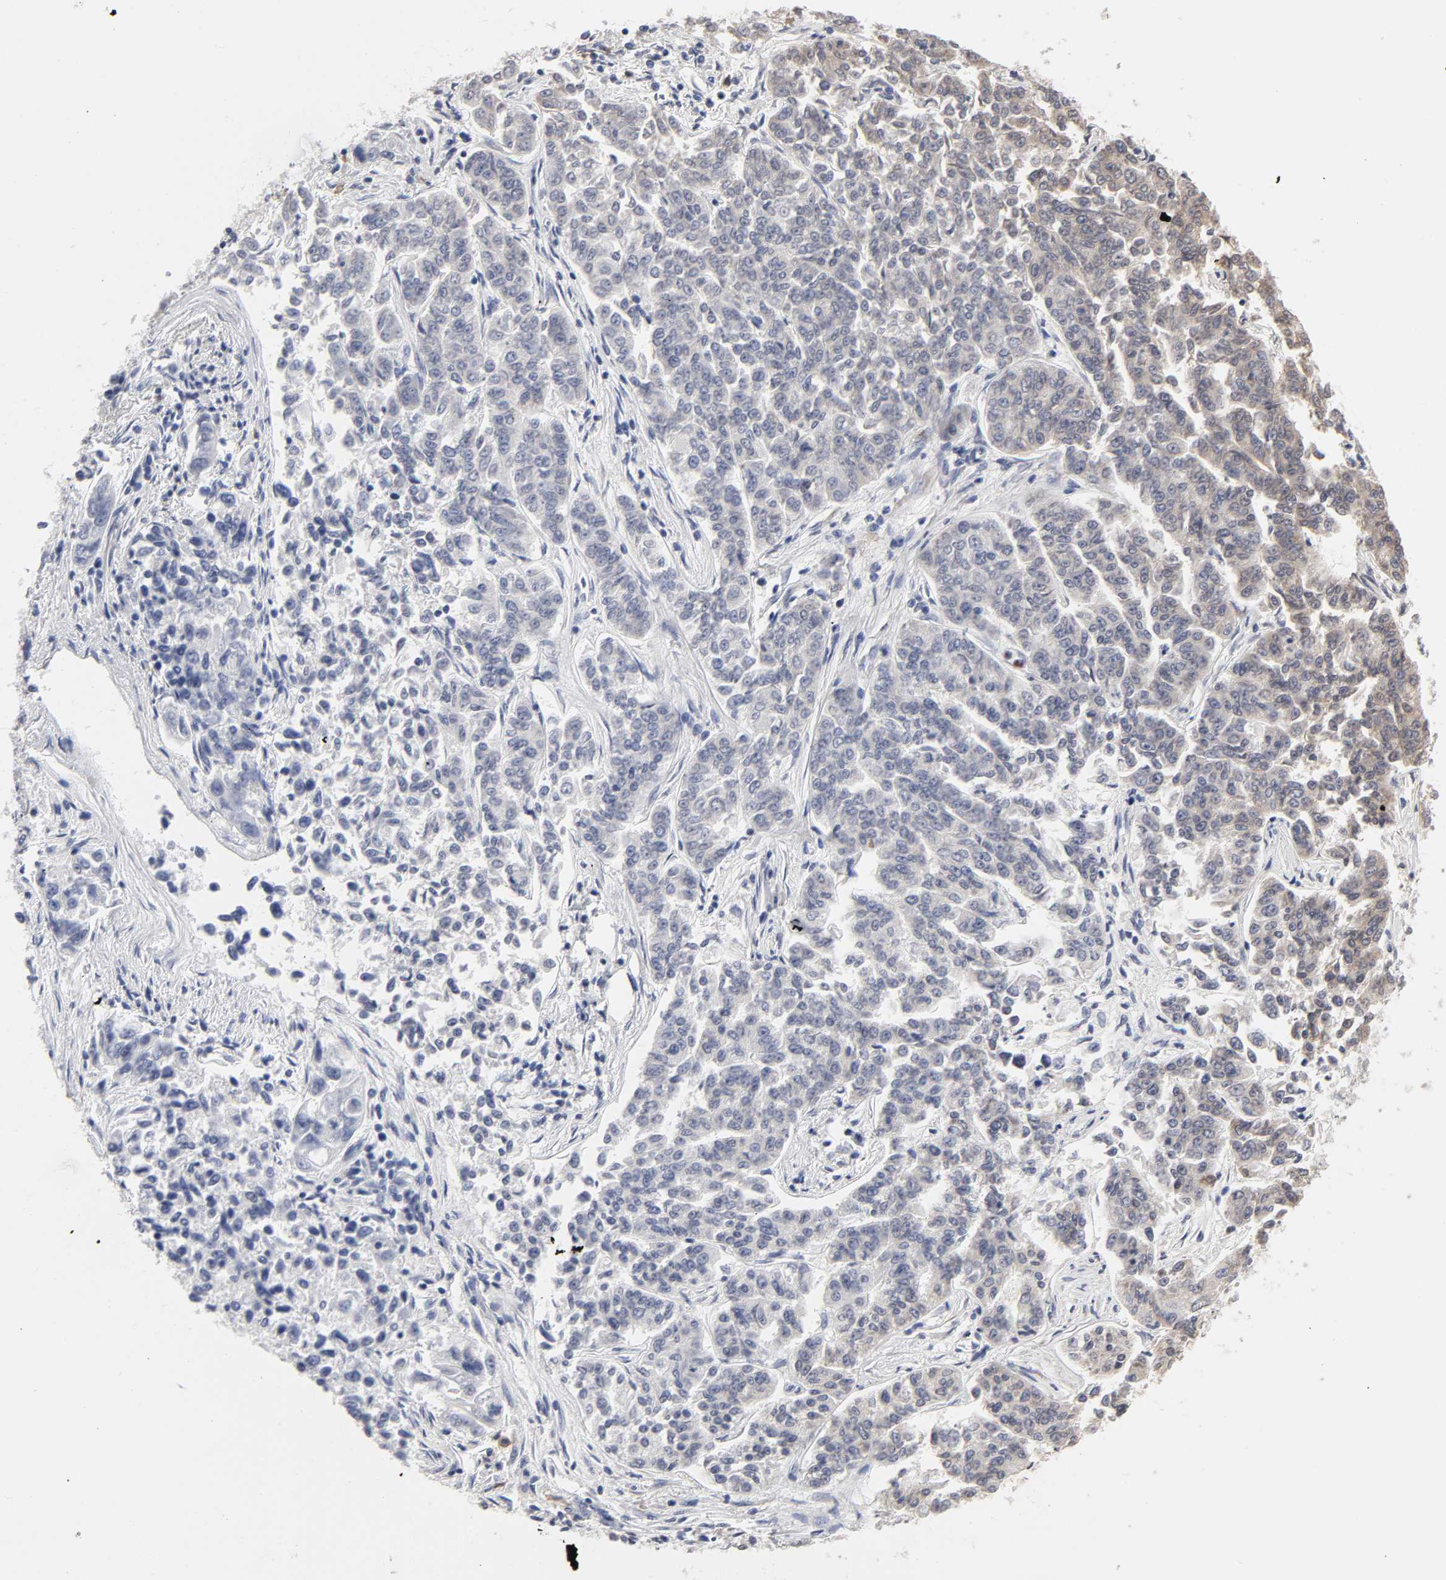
{"staining": {"intensity": "moderate", "quantity": "<25%", "location": "cytoplasmic/membranous"}, "tissue": "lung cancer", "cell_type": "Tumor cells", "image_type": "cancer", "snomed": [{"axis": "morphology", "description": "Adenocarcinoma, NOS"}, {"axis": "topography", "description": "Lung"}], "caption": "This image reveals IHC staining of human lung cancer, with low moderate cytoplasmic/membranous expression in about <25% of tumor cells.", "gene": "HNF4A", "patient": {"sex": "male", "age": 84}}